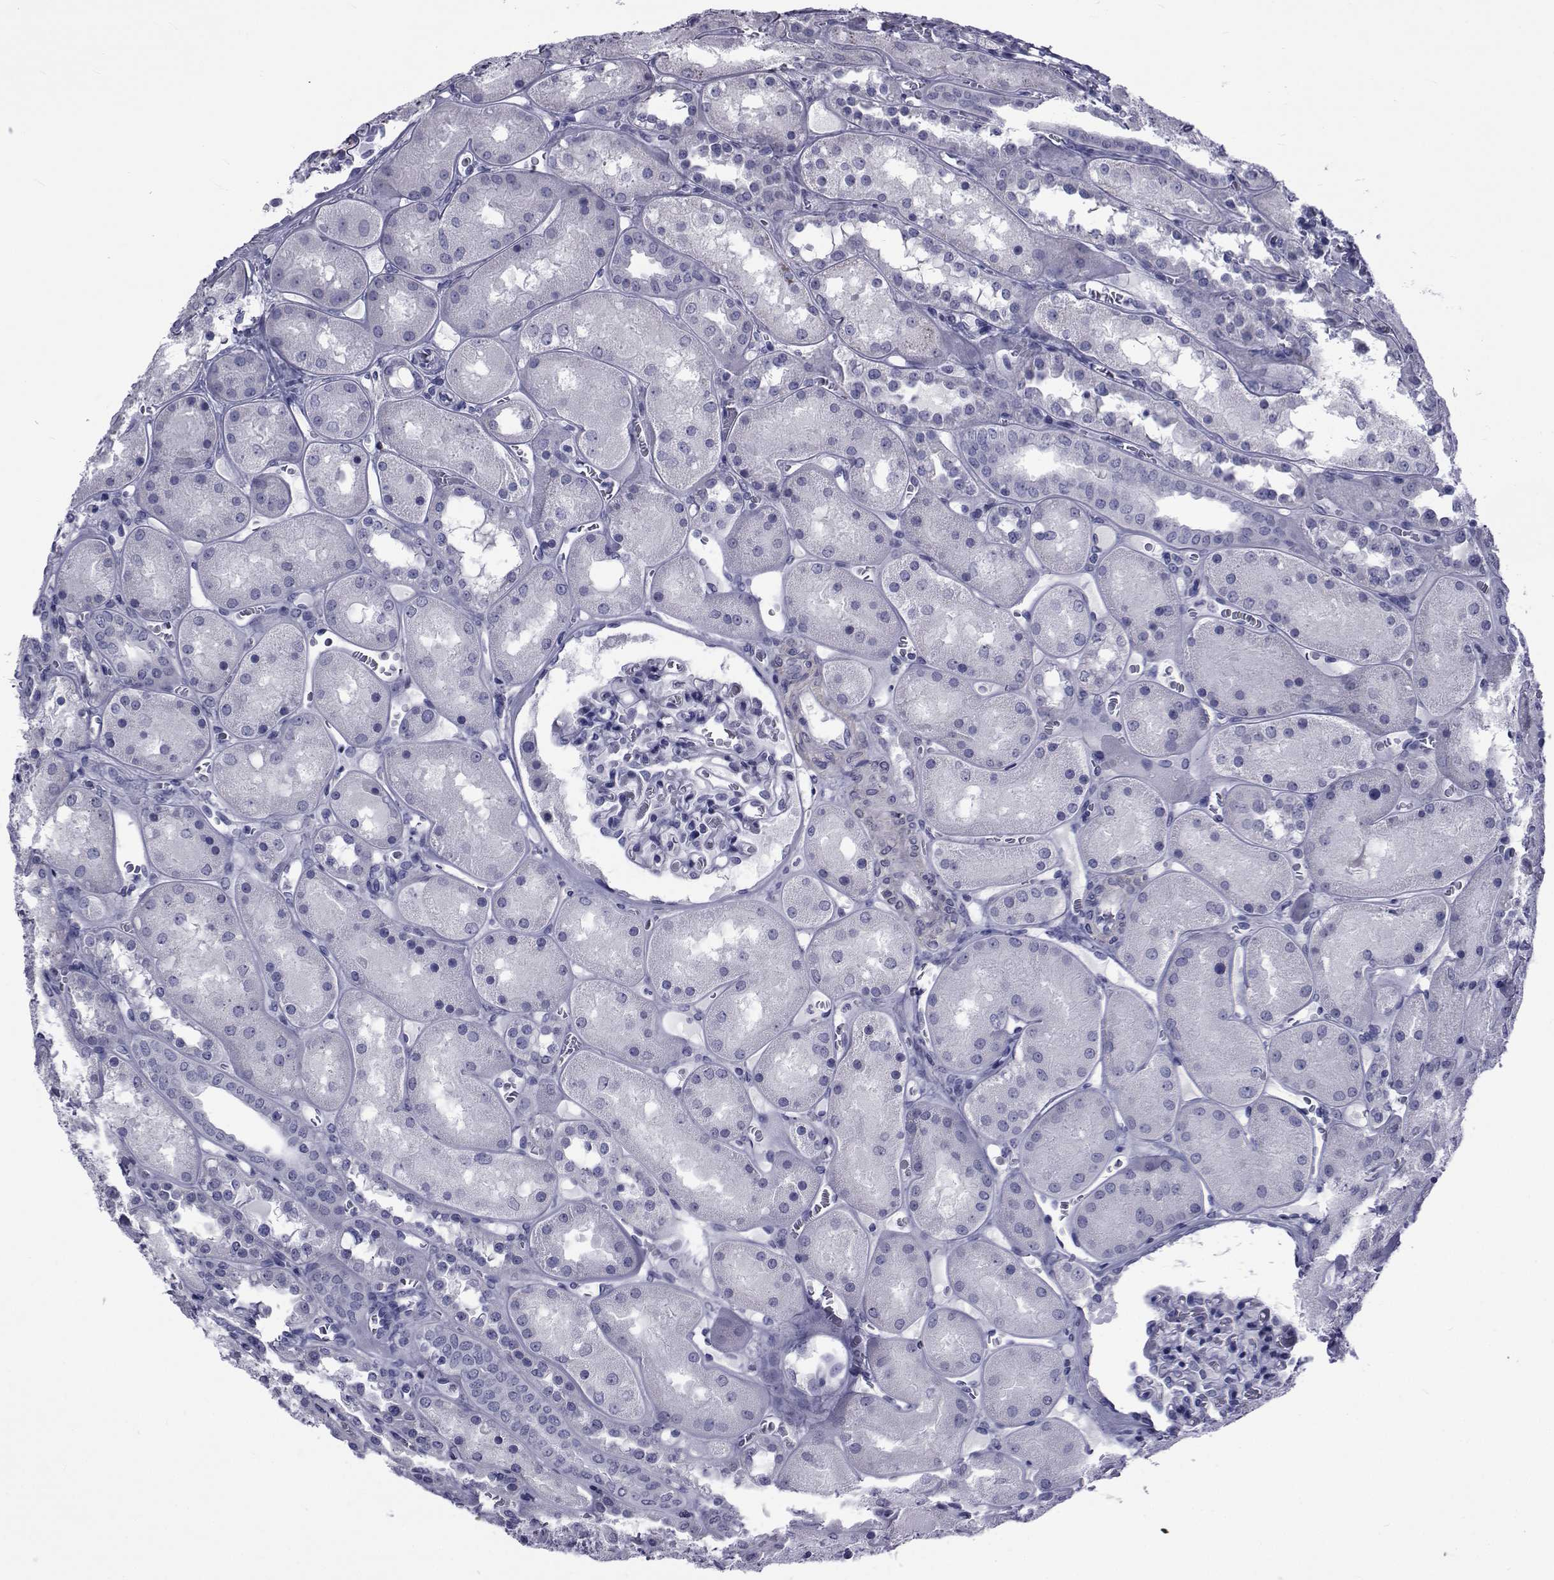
{"staining": {"intensity": "negative", "quantity": "none", "location": "none"}, "tissue": "kidney", "cell_type": "Cells in glomeruli", "image_type": "normal", "snomed": [{"axis": "morphology", "description": "Normal tissue, NOS"}, {"axis": "topography", "description": "Kidney"}], "caption": "A high-resolution photomicrograph shows immunohistochemistry (IHC) staining of benign kidney, which exhibits no significant expression in cells in glomeruli.", "gene": "GKAP1", "patient": {"sex": "male", "age": 73}}